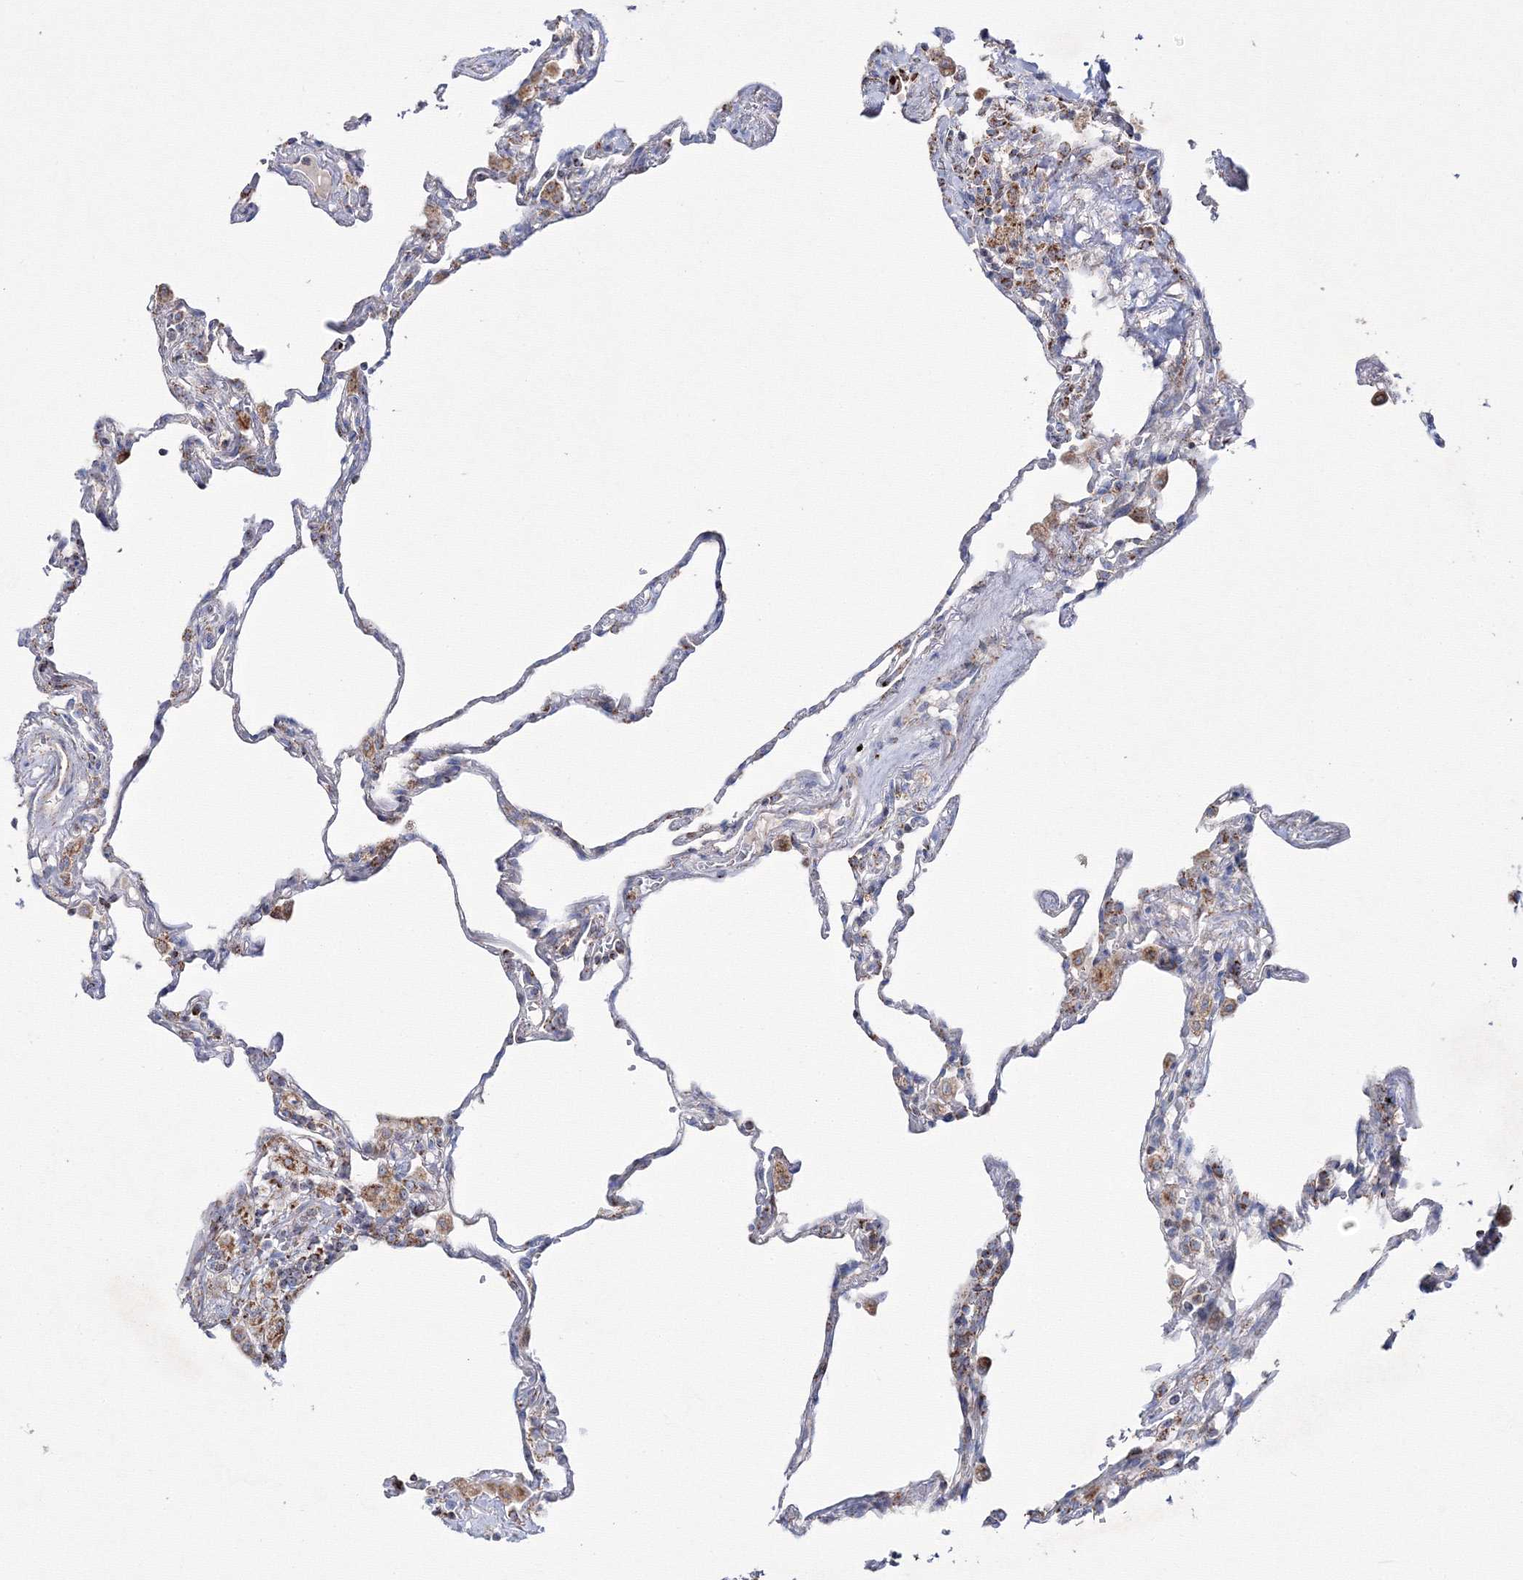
{"staining": {"intensity": "strong", "quantity": "<25%", "location": "cytoplasmic/membranous"}, "tissue": "lung", "cell_type": "Alveolar cells", "image_type": "normal", "snomed": [{"axis": "morphology", "description": "Normal tissue, NOS"}, {"axis": "topography", "description": "Lung"}], "caption": "This photomicrograph reveals immunohistochemistry (IHC) staining of normal lung, with medium strong cytoplasmic/membranous expression in approximately <25% of alveolar cells.", "gene": "IGSF9", "patient": {"sex": "male", "age": 59}}